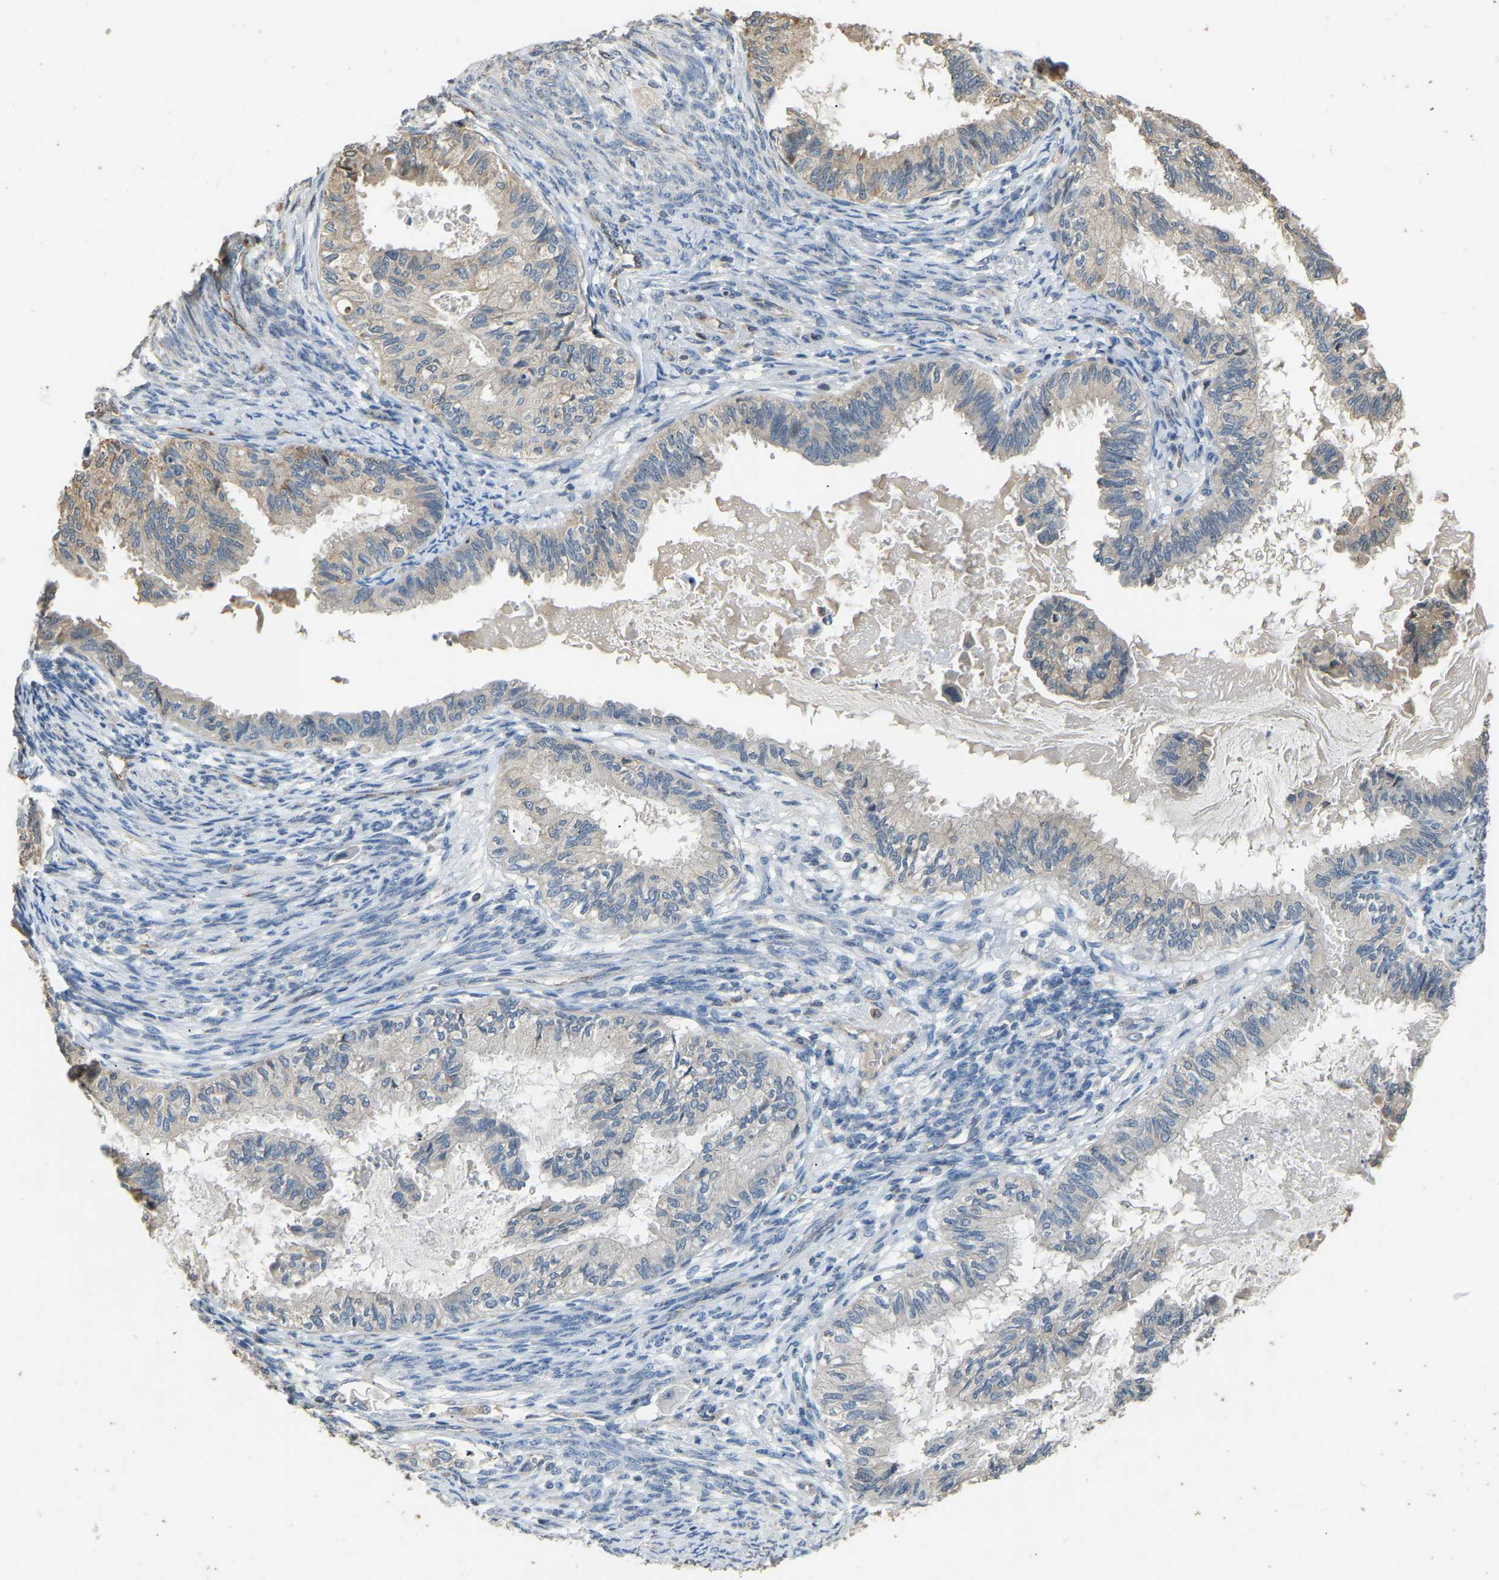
{"staining": {"intensity": "moderate", "quantity": "25%-75%", "location": "cytoplasmic/membranous"}, "tissue": "cervical cancer", "cell_type": "Tumor cells", "image_type": "cancer", "snomed": [{"axis": "morphology", "description": "Normal tissue, NOS"}, {"axis": "morphology", "description": "Adenocarcinoma, NOS"}, {"axis": "topography", "description": "Cervix"}, {"axis": "topography", "description": "Endometrium"}], "caption": "Human adenocarcinoma (cervical) stained for a protein (brown) shows moderate cytoplasmic/membranous positive expression in approximately 25%-75% of tumor cells.", "gene": "TUFM", "patient": {"sex": "female", "age": 86}}